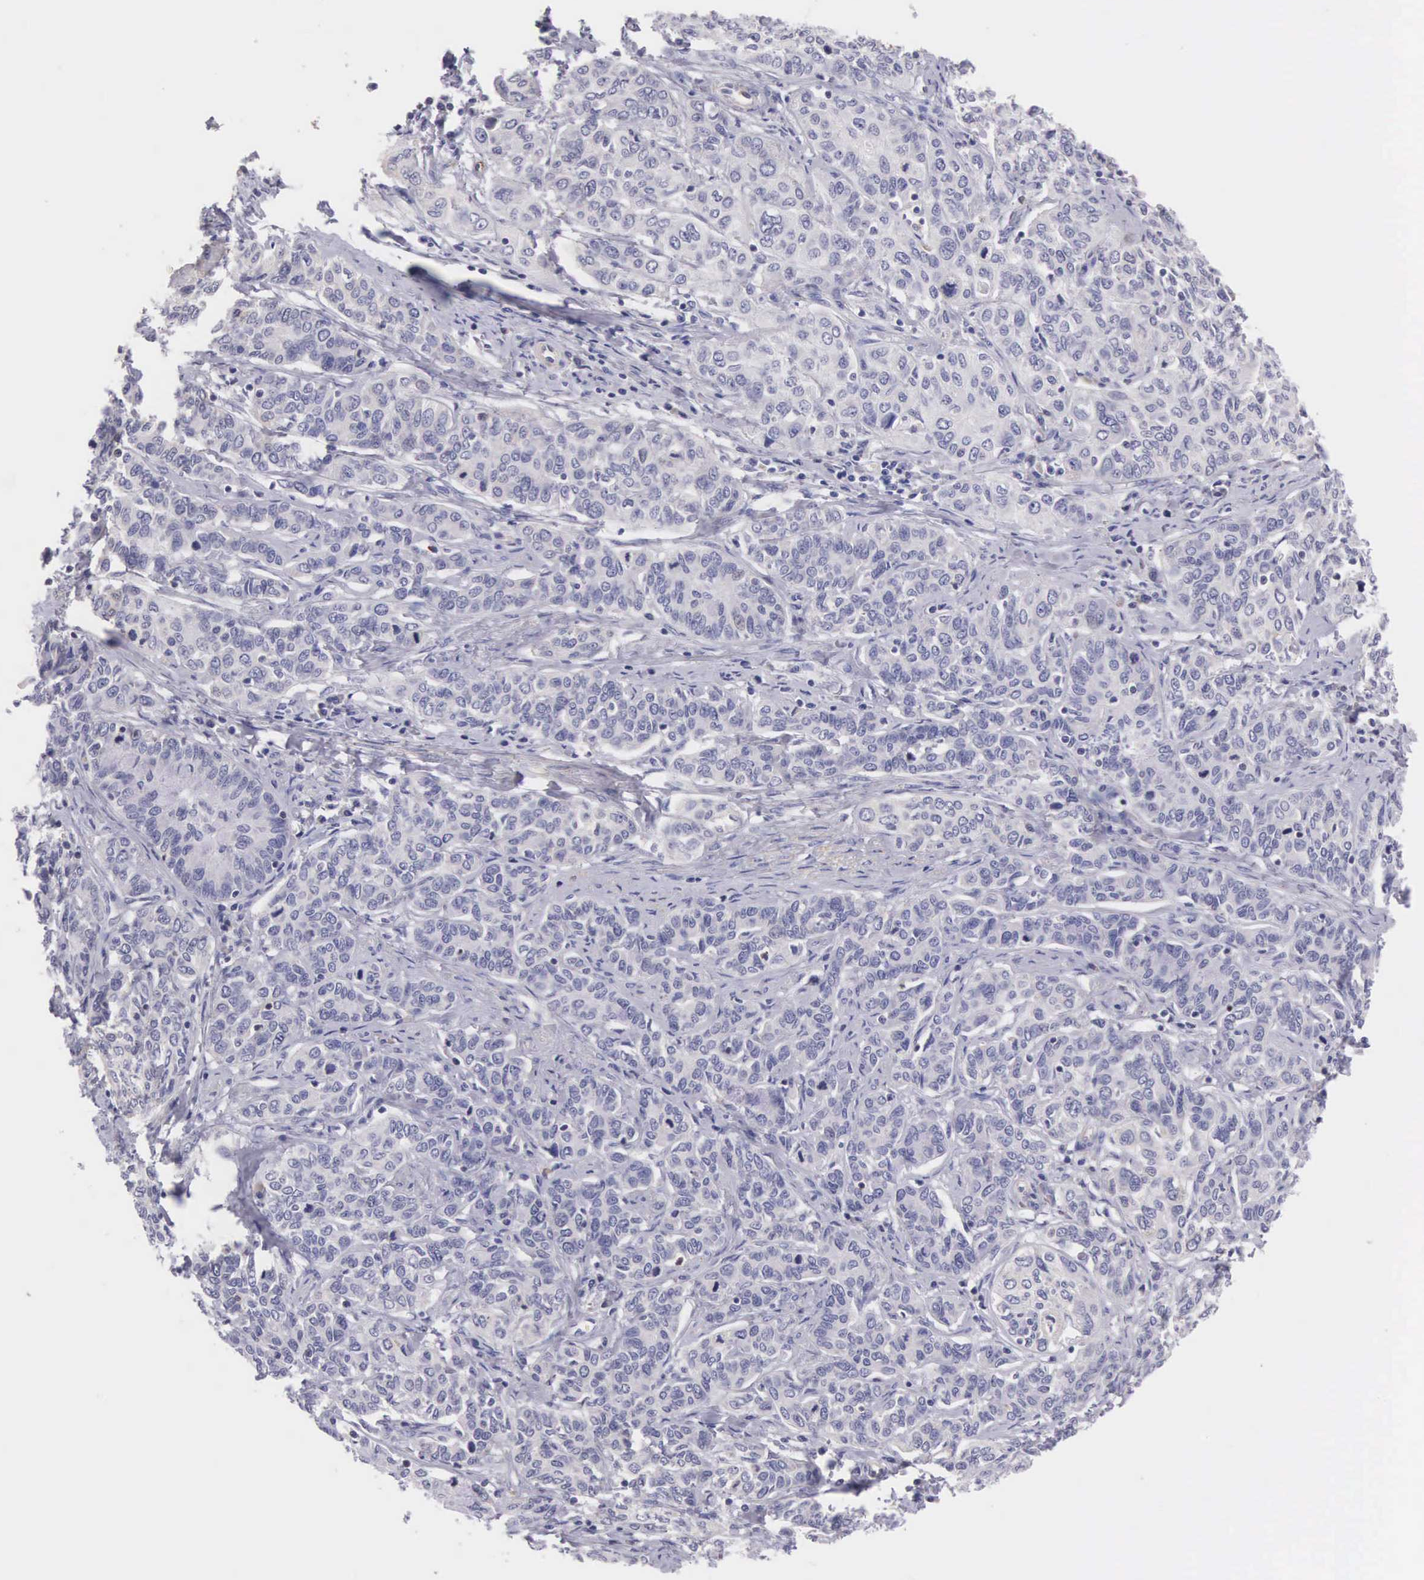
{"staining": {"intensity": "negative", "quantity": "none", "location": "none"}, "tissue": "cervical cancer", "cell_type": "Tumor cells", "image_type": "cancer", "snomed": [{"axis": "morphology", "description": "Squamous cell carcinoma, NOS"}, {"axis": "topography", "description": "Cervix"}], "caption": "The immunohistochemistry histopathology image has no significant staining in tumor cells of squamous cell carcinoma (cervical) tissue.", "gene": "OSBPL3", "patient": {"sex": "female", "age": 38}}